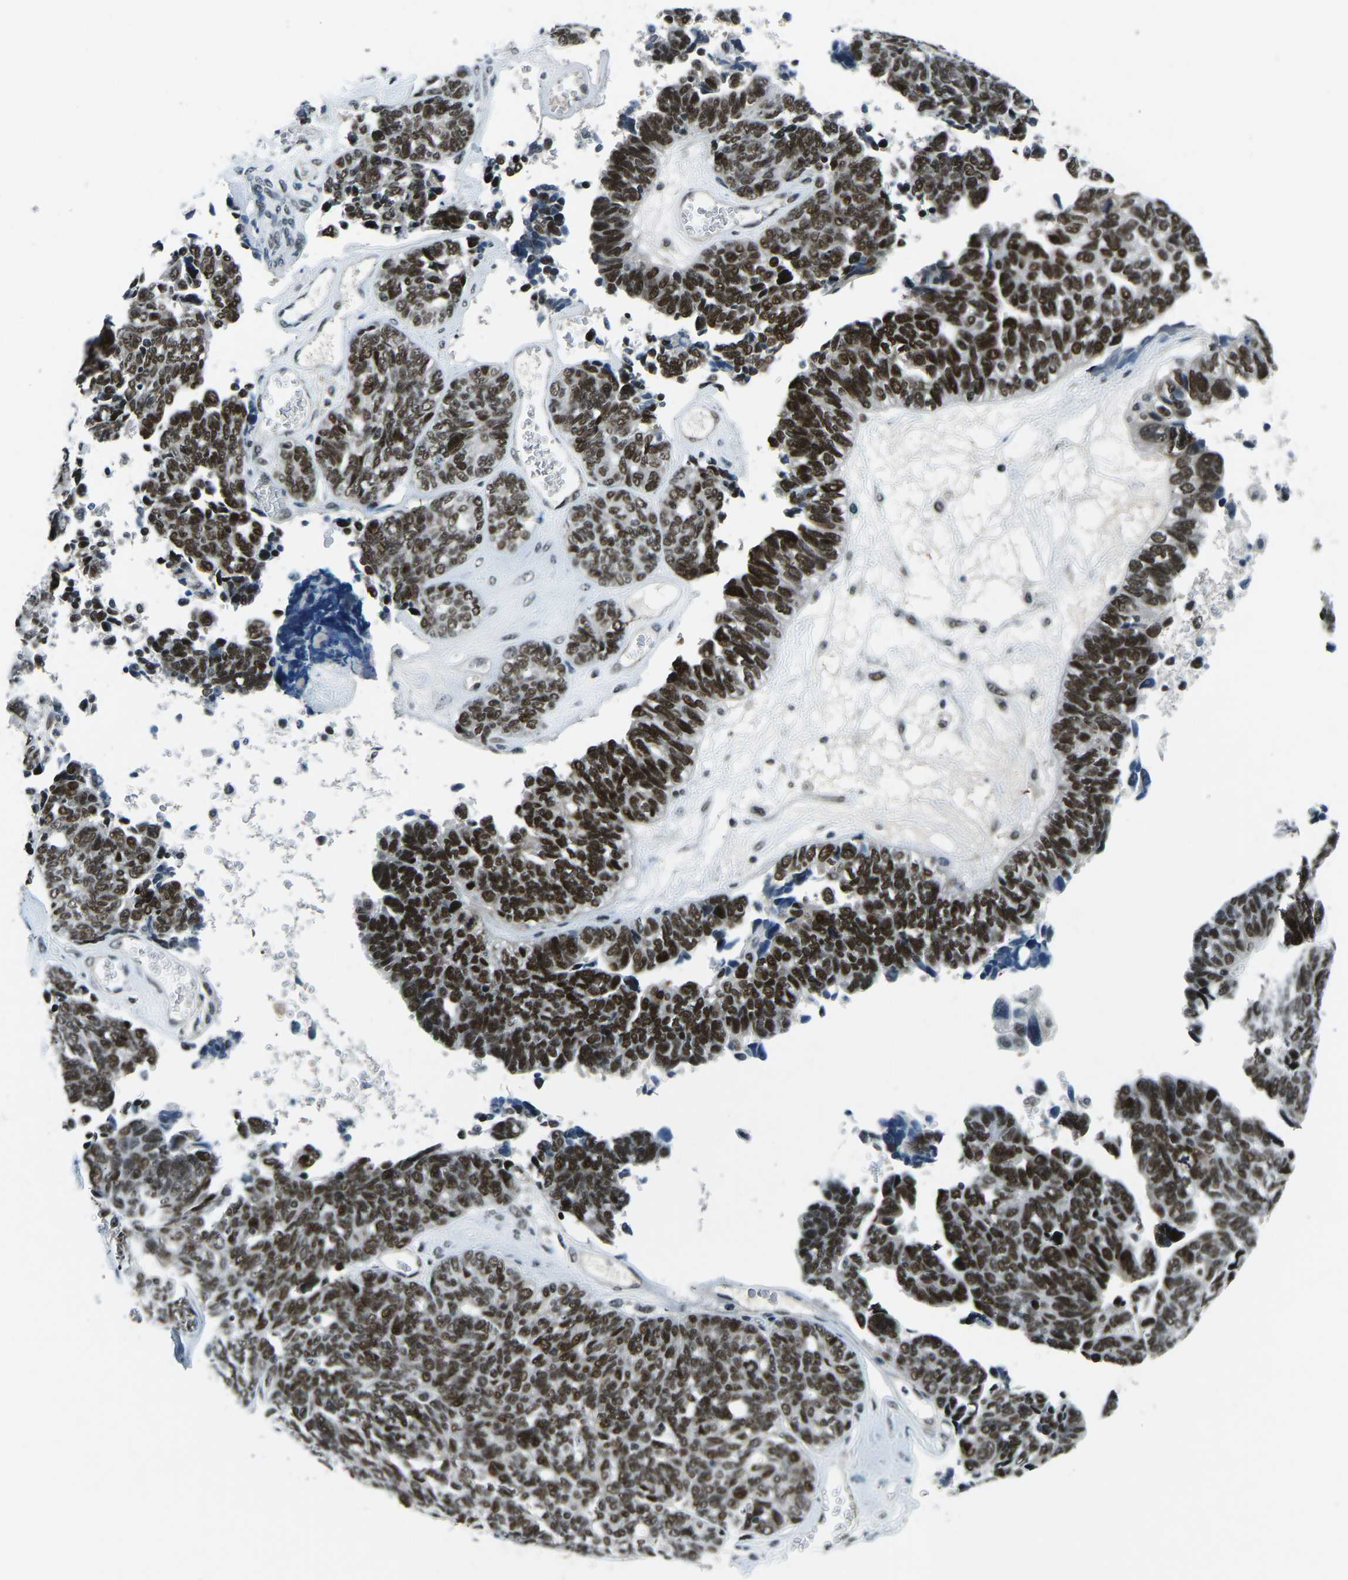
{"staining": {"intensity": "strong", "quantity": ">75%", "location": "nuclear"}, "tissue": "ovarian cancer", "cell_type": "Tumor cells", "image_type": "cancer", "snomed": [{"axis": "morphology", "description": "Cystadenocarcinoma, serous, NOS"}, {"axis": "topography", "description": "Ovary"}], "caption": "The image displays staining of ovarian cancer, revealing strong nuclear protein expression (brown color) within tumor cells. The protein is shown in brown color, while the nuclei are stained blue.", "gene": "PRCC", "patient": {"sex": "female", "age": 79}}